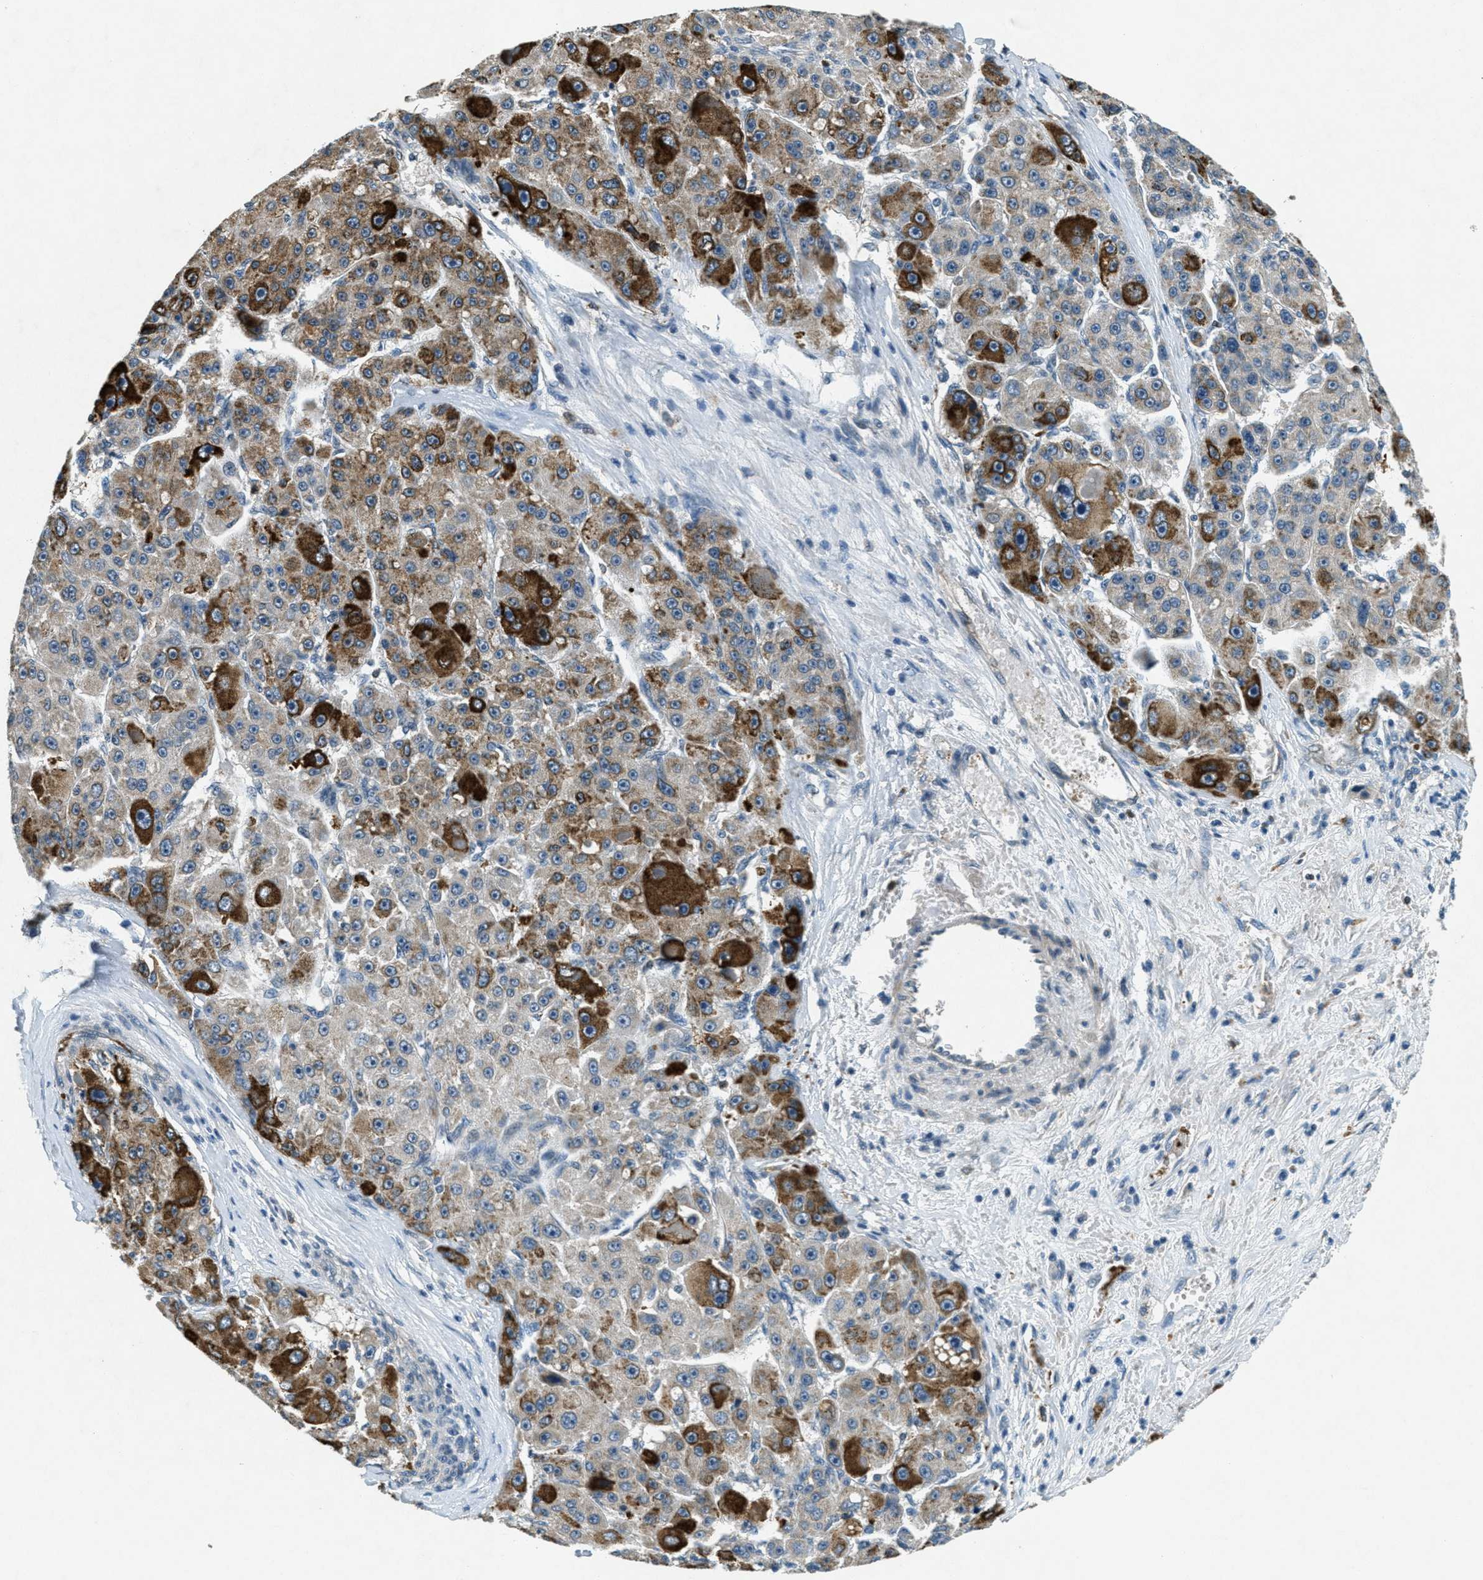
{"staining": {"intensity": "strong", "quantity": "25%-75%", "location": "cytoplasmic/membranous"}, "tissue": "liver cancer", "cell_type": "Tumor cells", "image_type": "cancer", "snomed": [{"axis": "morphology", "description": "Carcinoma, Hepatocellular, NOS"}, {"axis": "topography", "description": "Liver"}], "caption": "Immunohistochemical staining of liver hepatocellular carcinoma displays strong cytoplasmic/membranous protein positivity in about 25%-75% of tumor cells.", "gene": "RAB3D", "patient": {"sex": "male", "age": 76}}